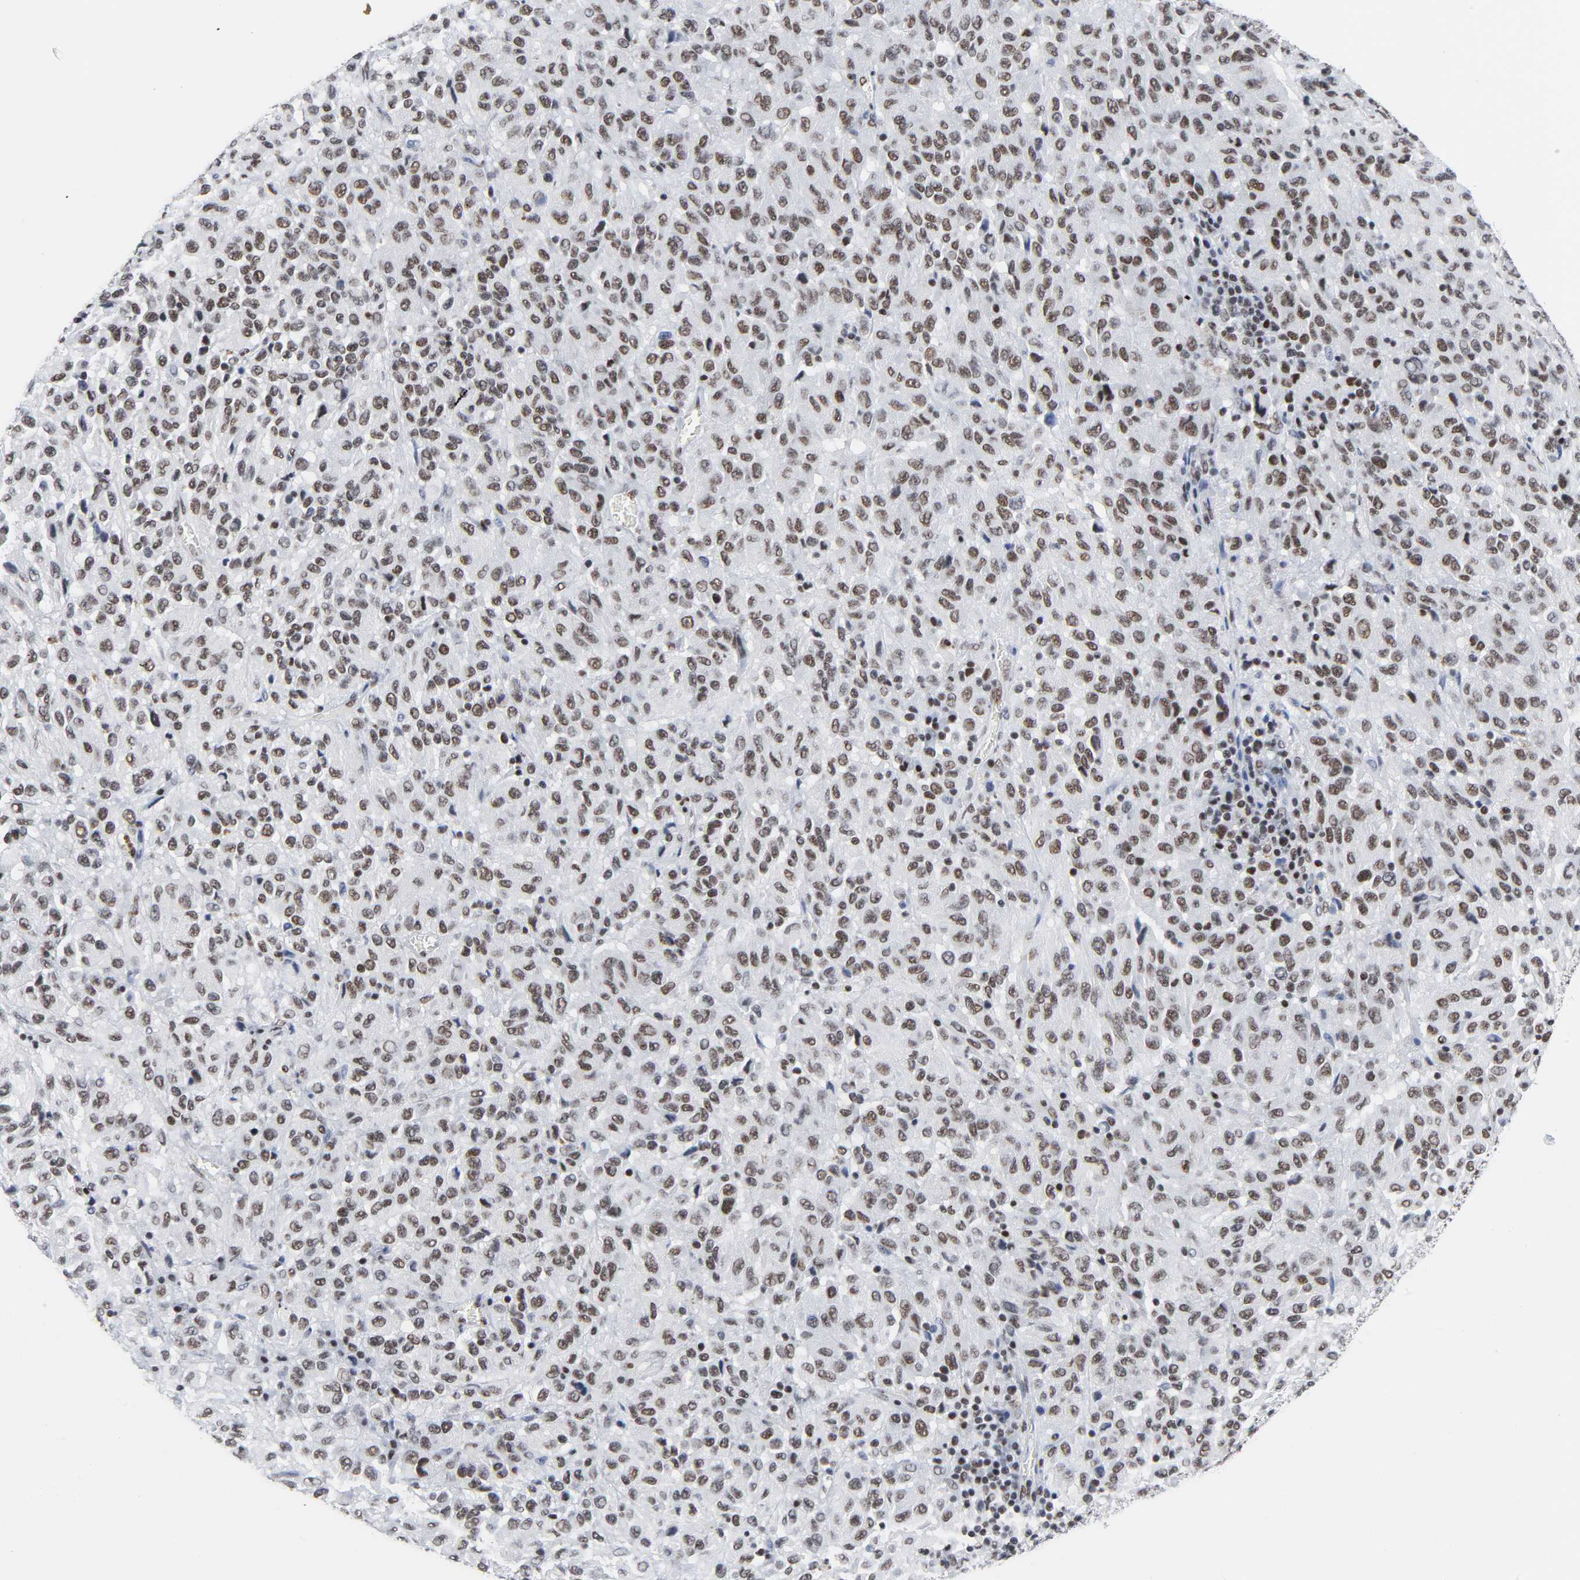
{"staining": {"intensity": "moderate", "quantity": ">75%", "location": "nuclear"}, "tissue": "melanoma", "cell_type": "Tumor cells", "image_type": "cancer", "snomed": [{"axis": "morphology", "description": "Malignant melanoma, Metastatic site"}, {"axis": "topography", "description": "Lung"}], "caption": "Immunohistochemistry (DAB) staining of human malignant melanoma (metastatic site) reveals moderate nuclear protein positivity in about >75% of tumor cells. The staining was performed using DAB to visualize the protein expression in brown, while the nuclei were stained in blue with hematoxylin (Magnification: 20x).", "gene": "CSTF2", "patient": {"sex": "male", "age": 64}}